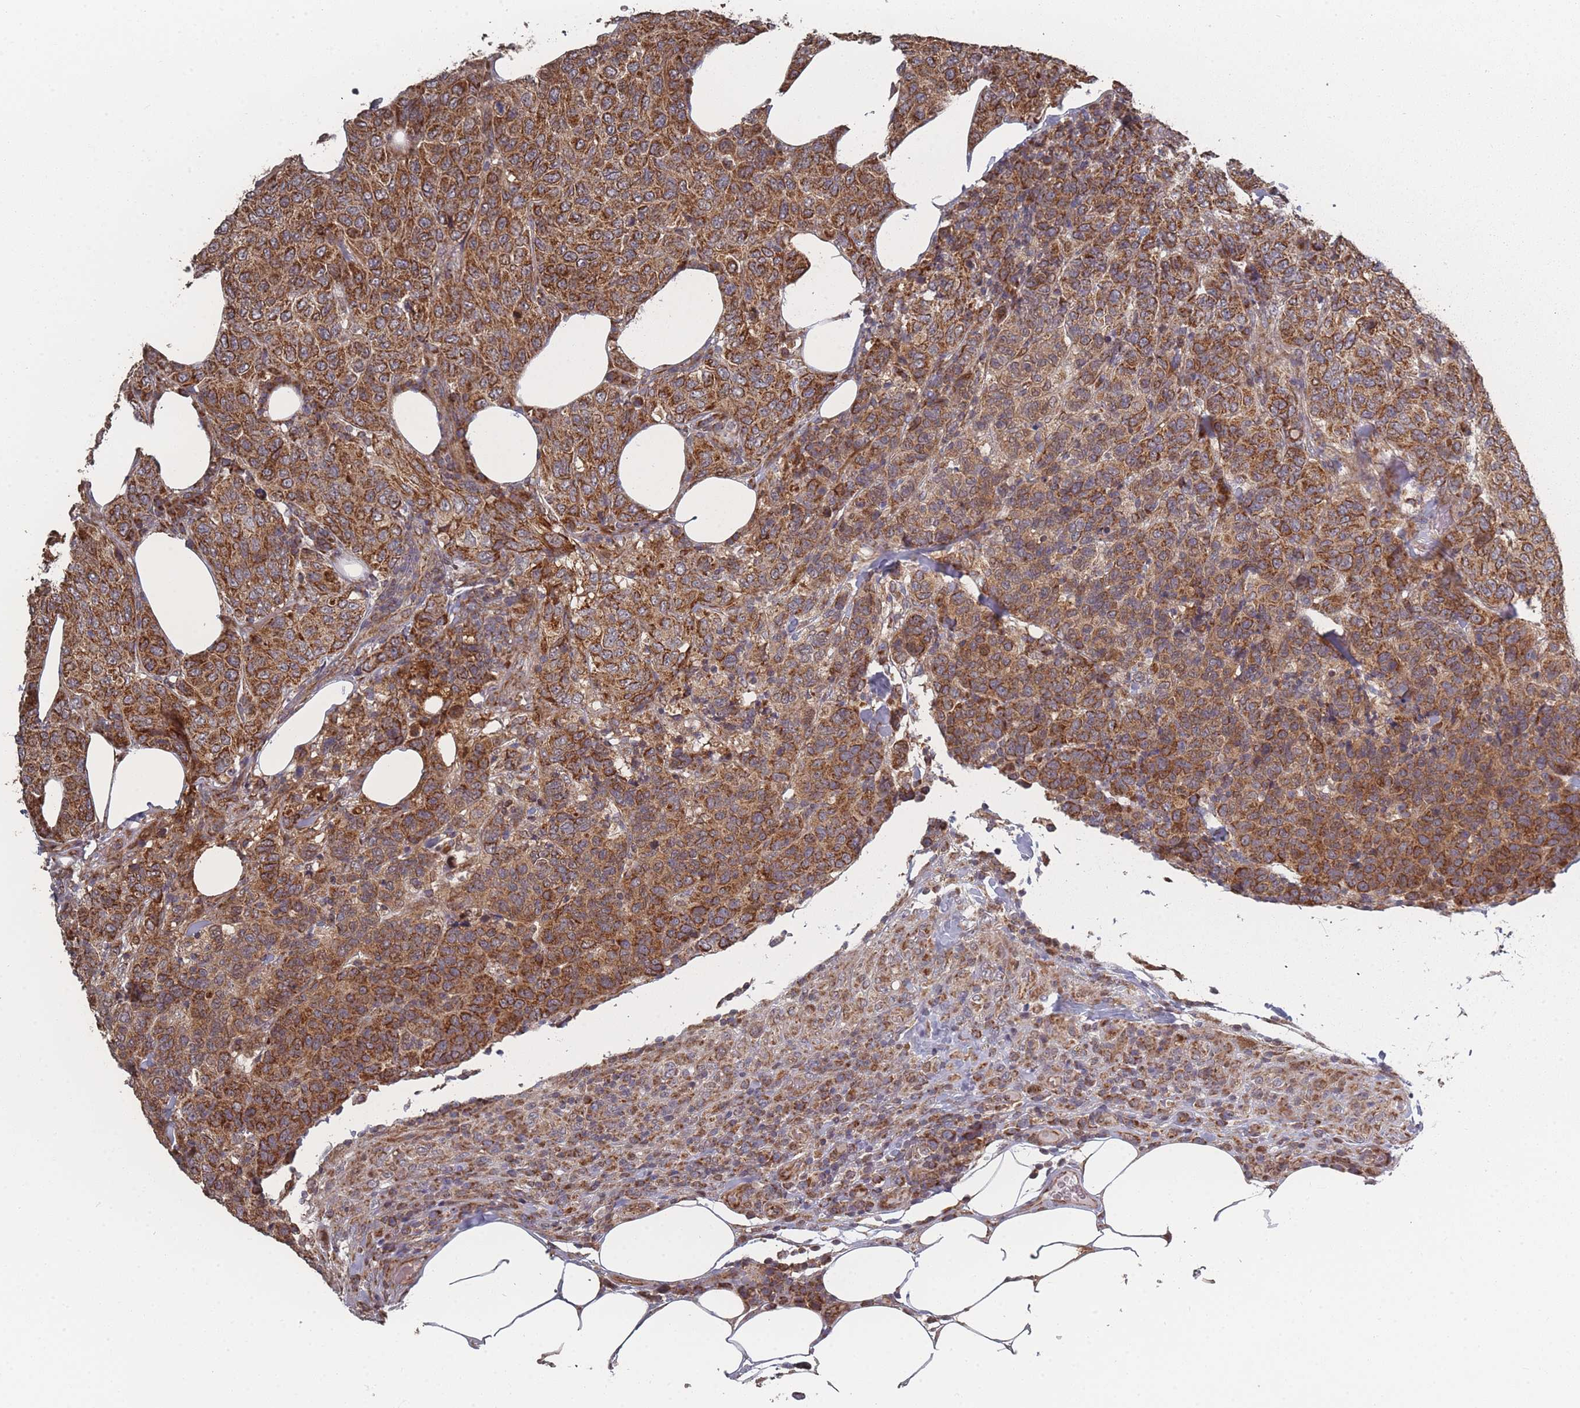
{"staining": {"intensity": "strong", "quantity": ">75%", "location": "cytoplasmic/membranous"}, "tissue": "breast cancer", "cell_type": "Tumor cells", "image_type": "cancer", "snomed": [{"axis": "morphology", "description": "Duct carcinoma"}, {"axis": "topography", "description": "Breast"}], "caption": "Immunohistochemical staining of breast infiltrating ductal carcinoma demonstrates high levels of strong cytoplasmic/membranous protein positivity in approximately >75% of tumor cells.", "gene": "PSMB3", "patient": {"sex": "female", "age": 55}}